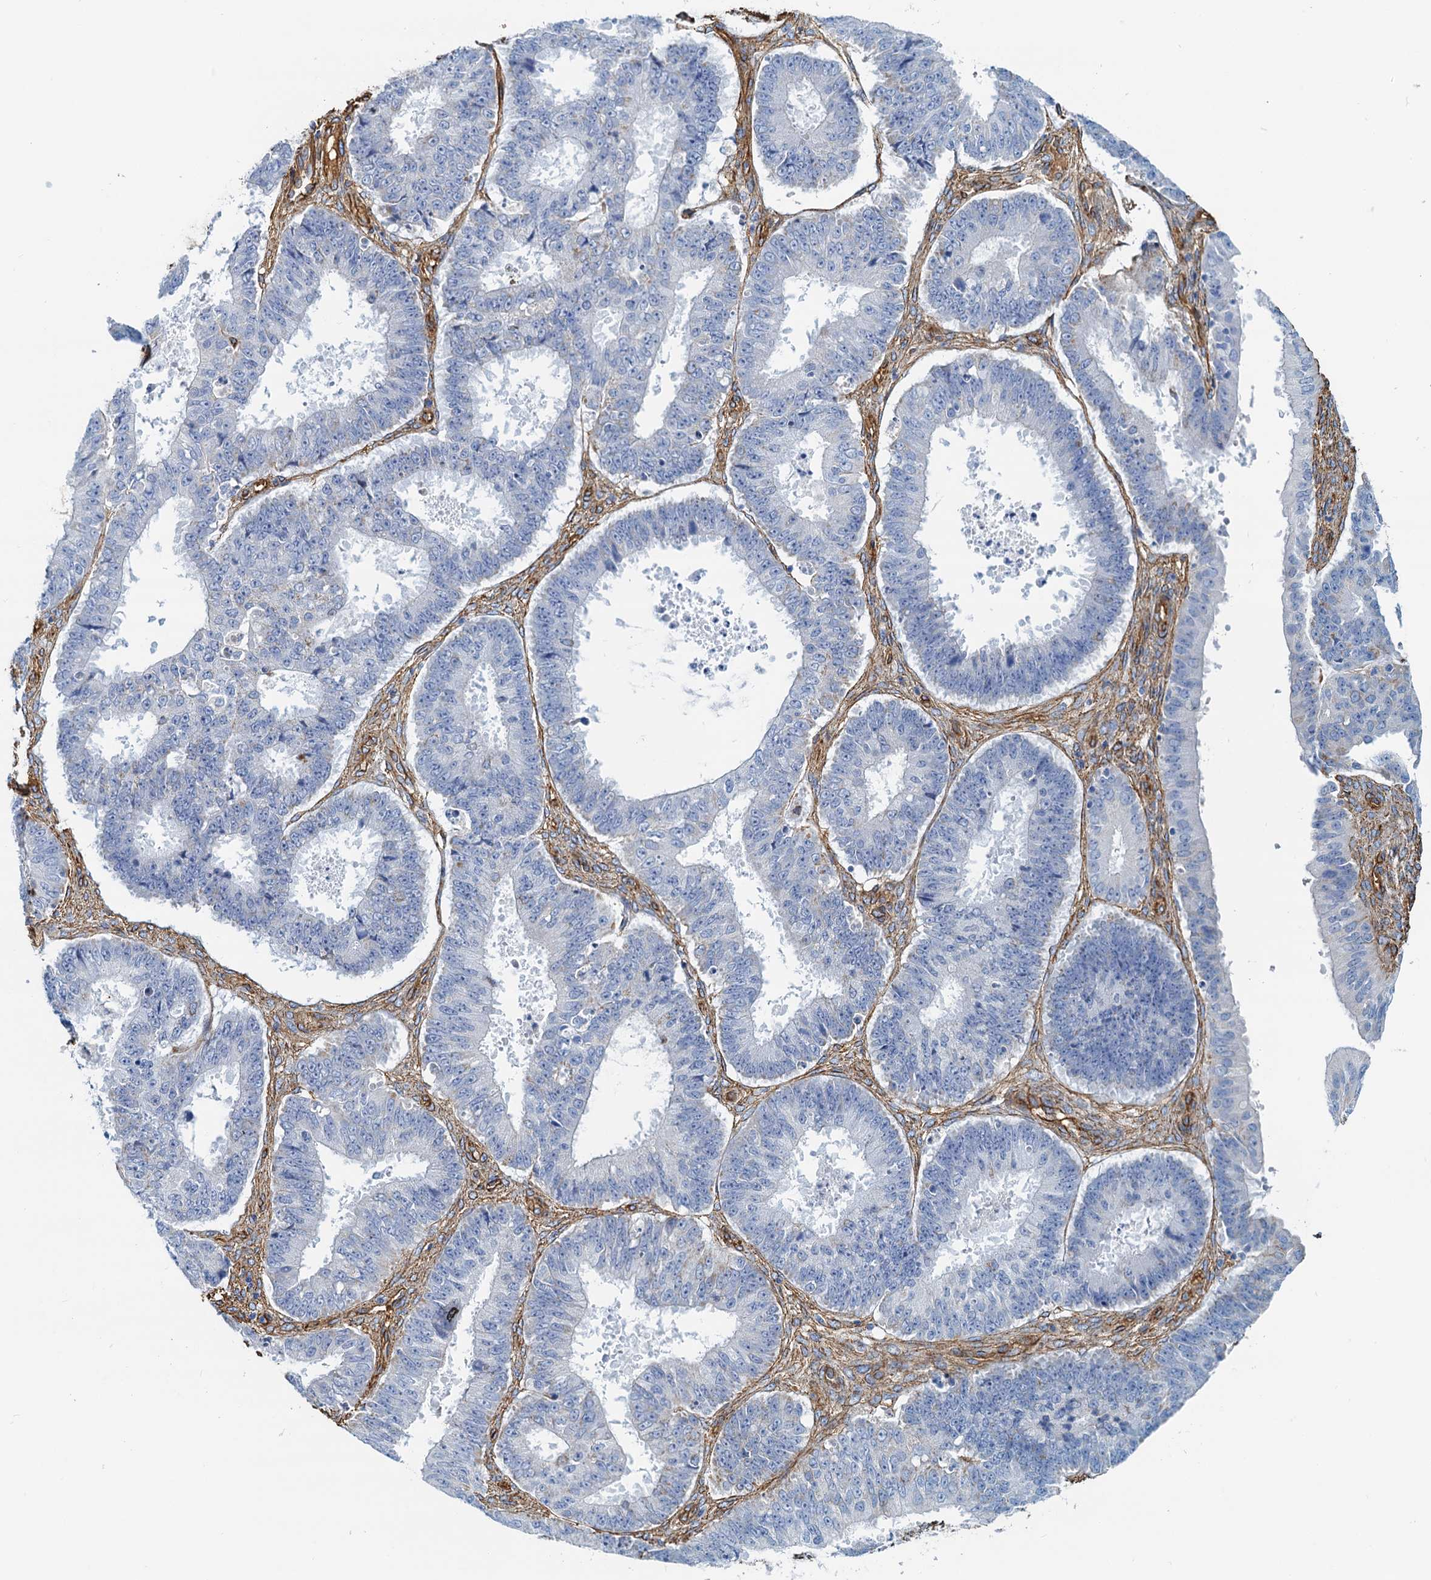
{"staining": {"intensity": "moderate", "quantity": "<25%", "location": "cytoplasmic/membranous"}, "tissue": "ovarian cancer", "cell_type": "Tumor cells", "image_type": "cancer", "snomed": [{"axis": "morphology", "description": "Carcinoma, endometroid"}, {"axis": "topography", "description": "Appendix"}, {"axis": "topography", "description": "Ovary"}], "caption": "Brown immunohistochemical staining in ovarian cancer exhibits moderate cytoplasmic/membranous staining in about <25% of tumor cells.", "gene": "DGKG", "patient": {"sex": "female", "age": 42}}